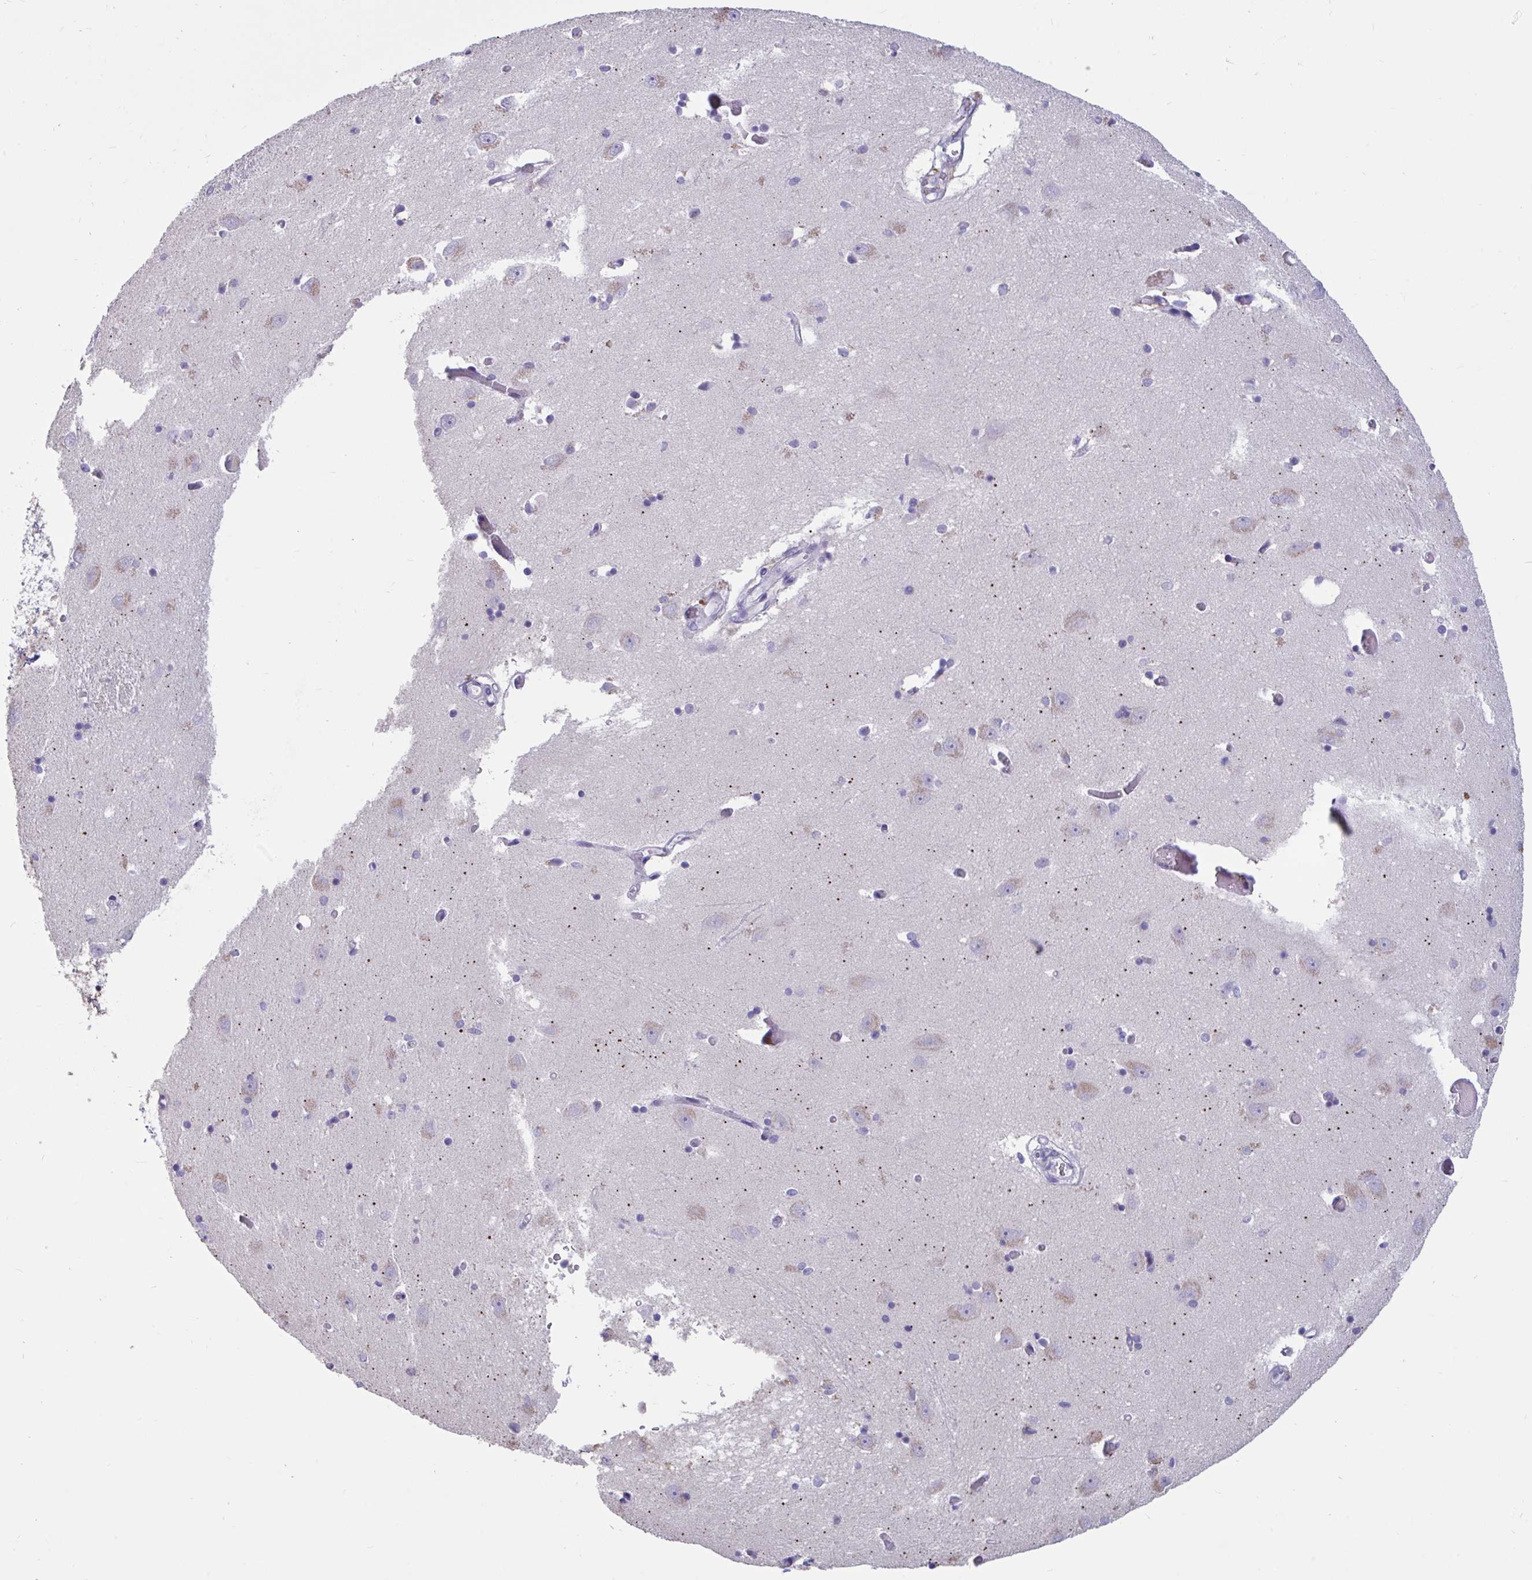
{"staining": {"intensity": "negative", "quantity": "none", "location": "none"}, "tissue": "caudate", "cell_type": "Glial cells", "image_type": "normal", "snomed": [{"axis": "morphology", "description": "Normal tissue, NOS"}, {"axis": "topography", "description": "Lateral ventricle wall"}, {"axis": "topography", "description": "Hippocampus"}], "caption": "Image shows no protein positivity in glial cells of benign caudate. The staining was performed using DAB (3,3'-diaminobenzidine) to visualize the protein expression in brown, while the nuclei were stained in blue with hematoxylin (Magnification: 20x).", "gene": "DDX39A", "patient": {"sex": "female", "age": 63}}